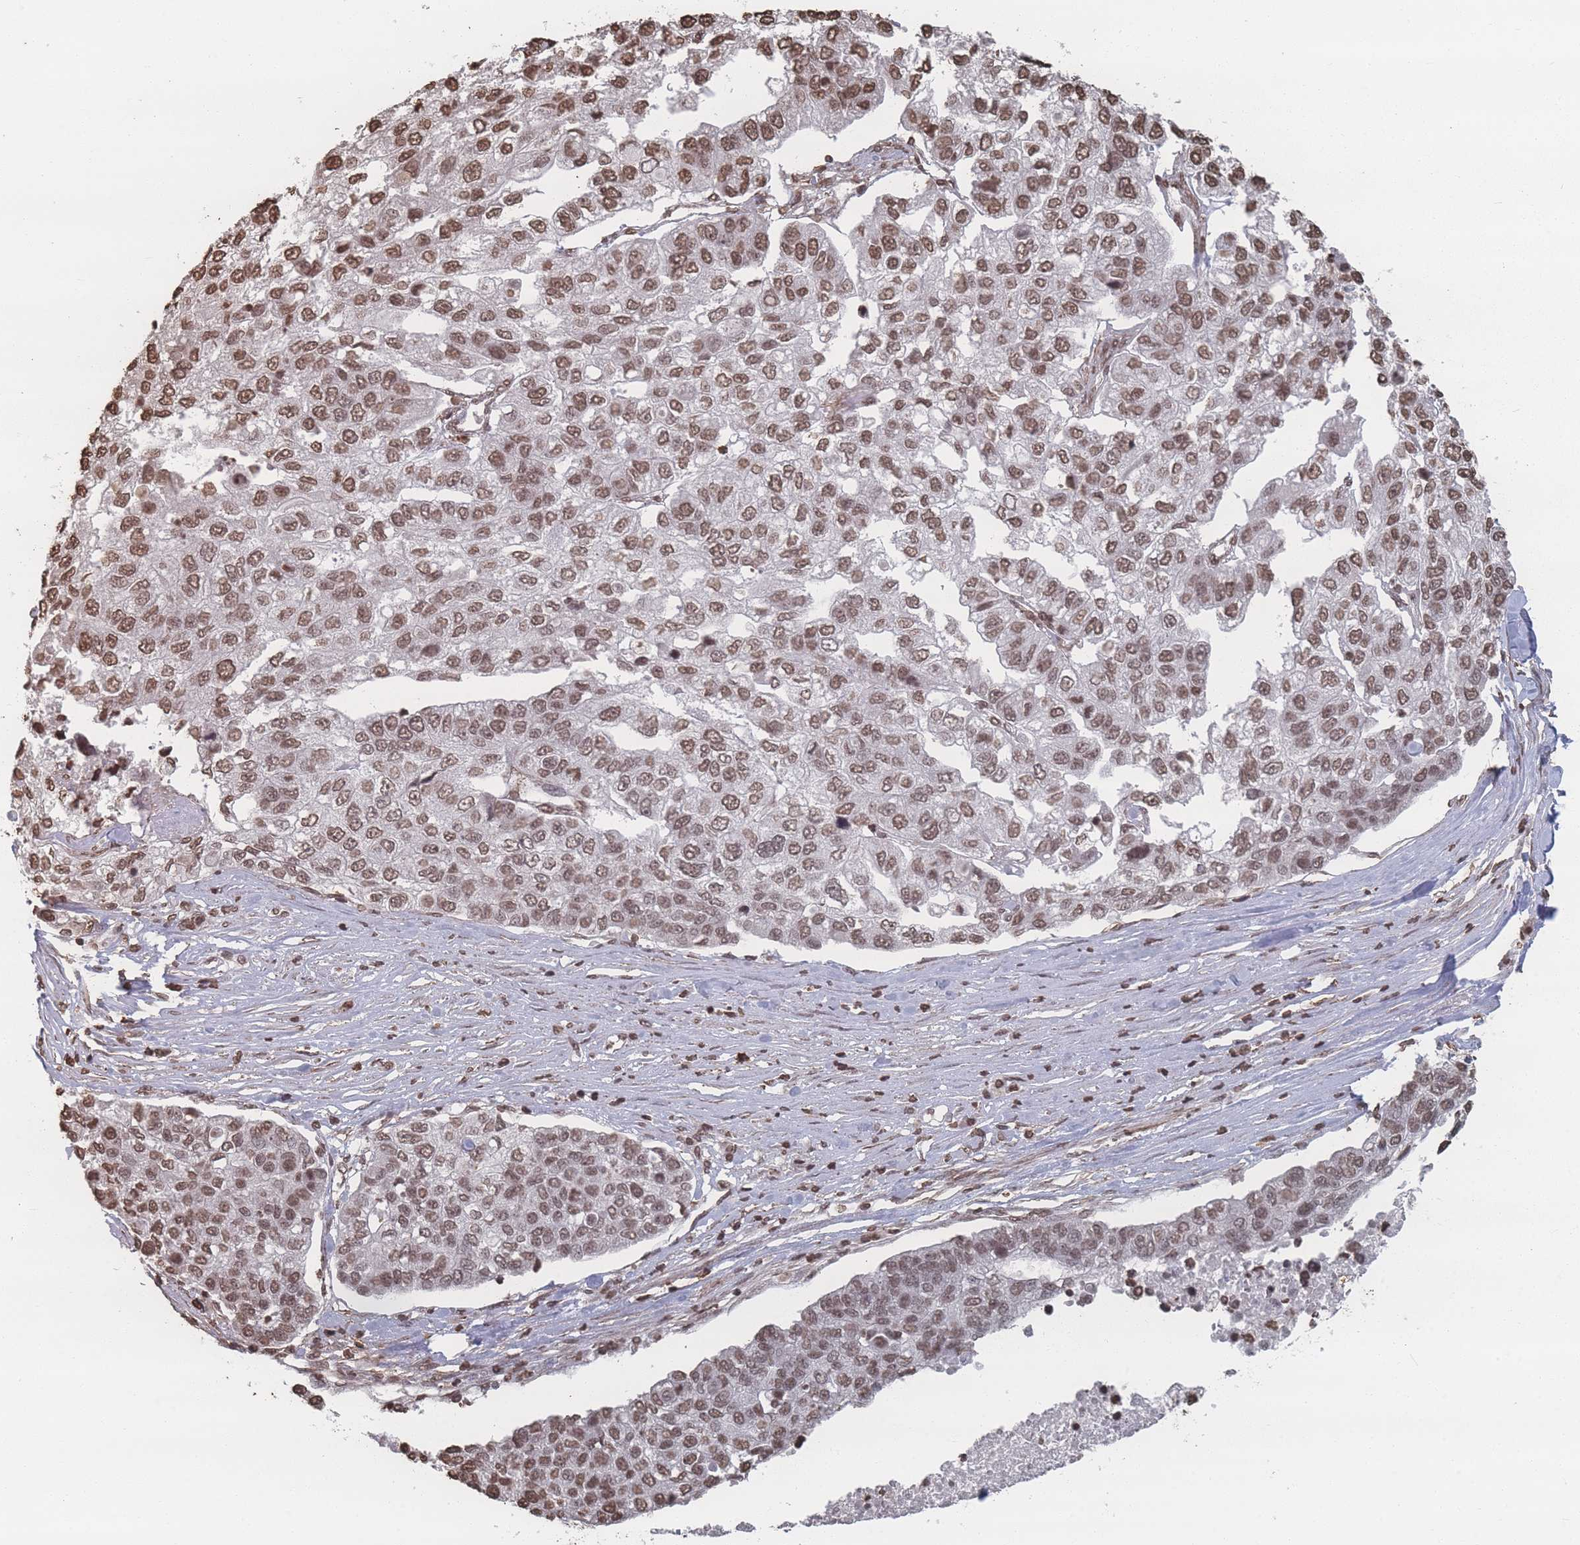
{"staining": {"intensity": "moderate", "quantity": ">75%", "location": "nuclear"}, "tissue": "pancreatic cancer", "cell_type": "Tumor cells", "image_type": "cancer", "snomed": [{"axis": "morphology", "description": "Adenocarcinoma, NOS"}, {"axis": "topography", "description": "Pancreas"}], "caption": "Brown immunohistochemical staining in pancreatic adenocarcinoma displays moderate nuclear positivity in about >75% of tumor cells.", "gene": "PLEKHG5", "patient": {"sex": "female", "age": 61}}